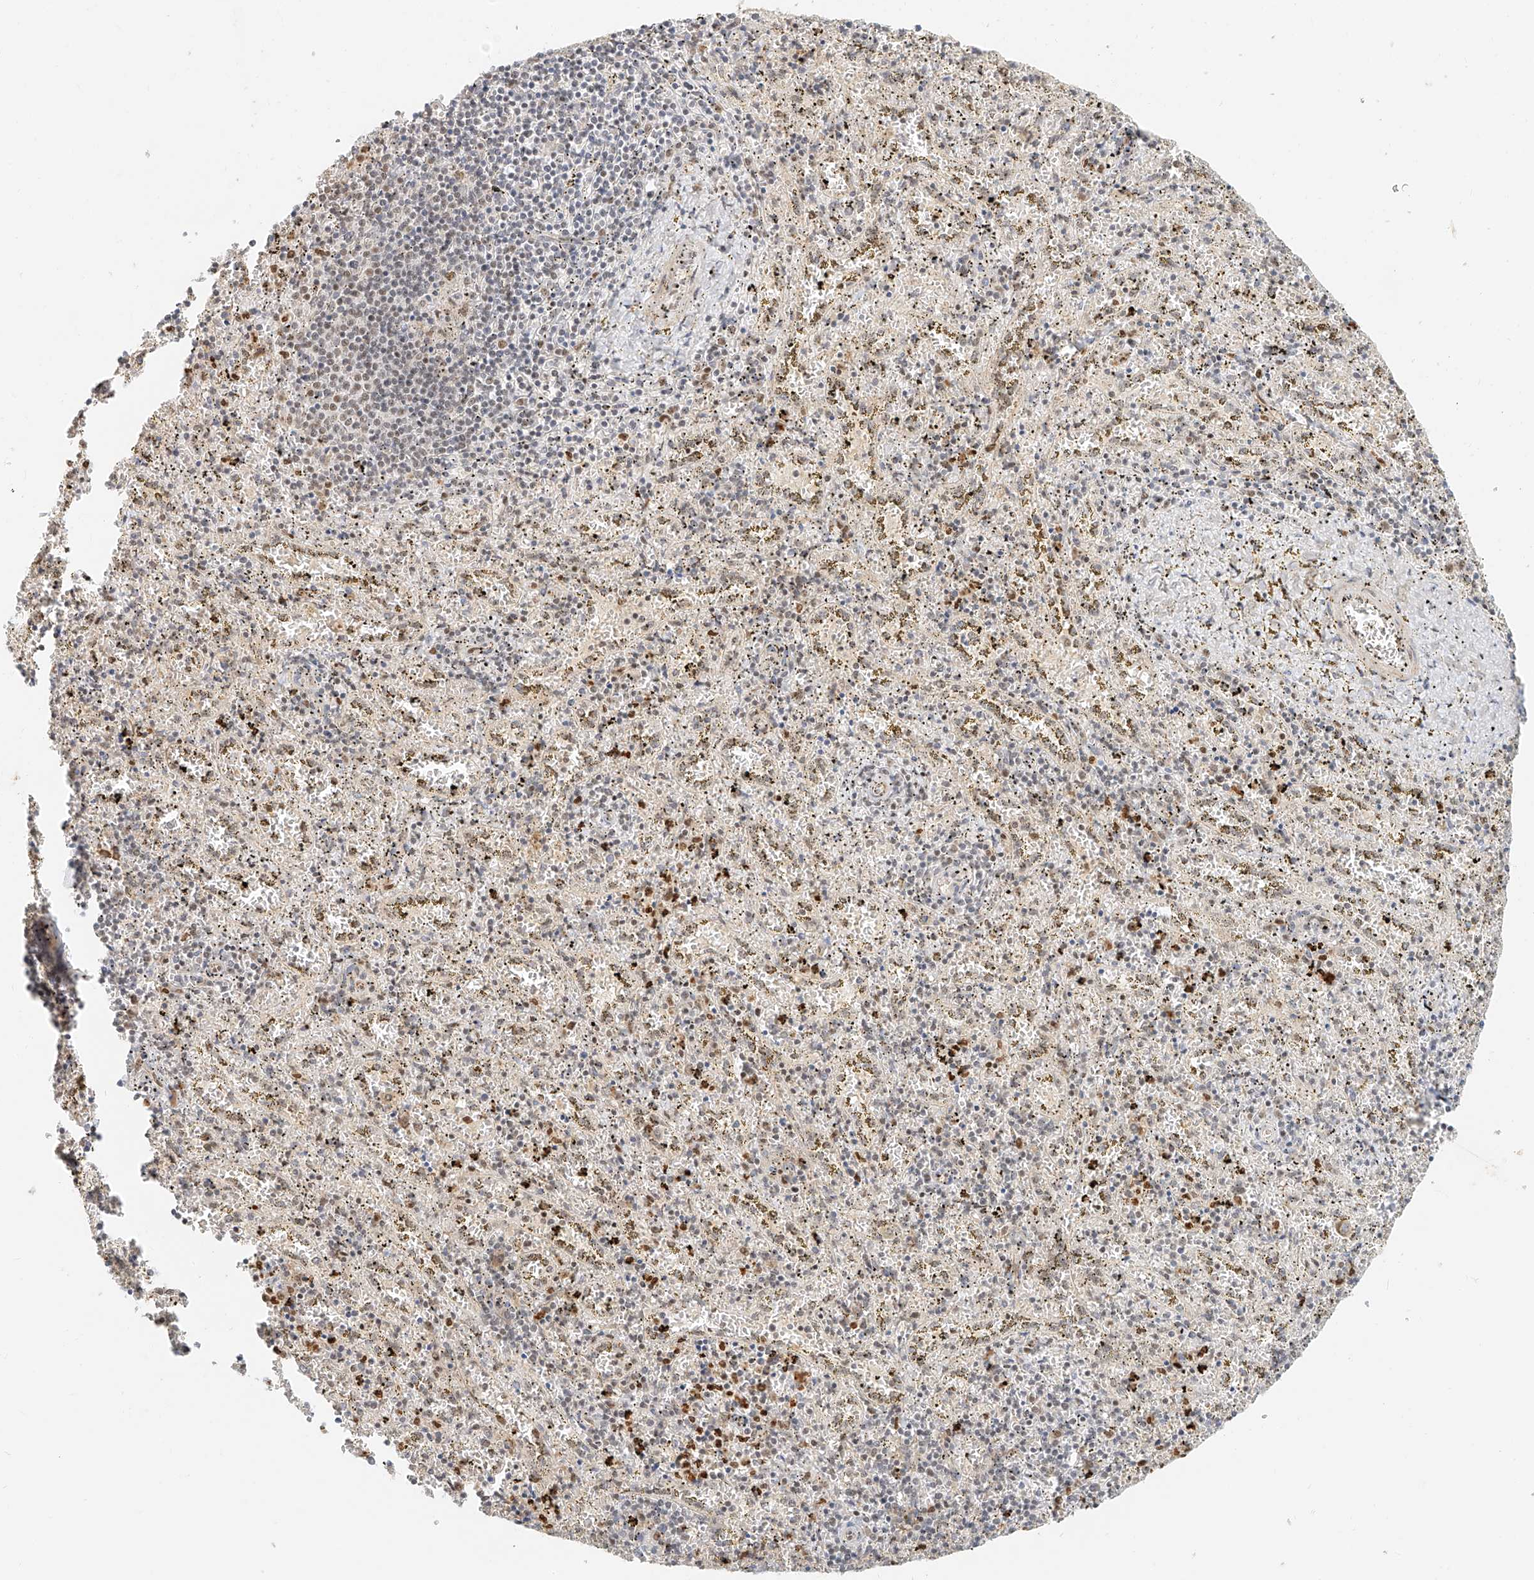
{"staining": {"intensity": "strong", "quantity": "25%-75%", "location": "nuclear"}, "tissue": "spleen", "cell_type": "Cells in red pulp", "image_type": "normal", "snomed": [{"axis": "morphology", "description": "Normal tissue, NOS"}, {"axis": "topography", "description": "Spleen"}], "caption": "Immunohistochemistry of normal human spleen reveals high levels of strong nuclear staining in about 25%-75% of cells in red pulp.", "gene": "CXorf58", "patient": {"sex": "male", "age": 11}}